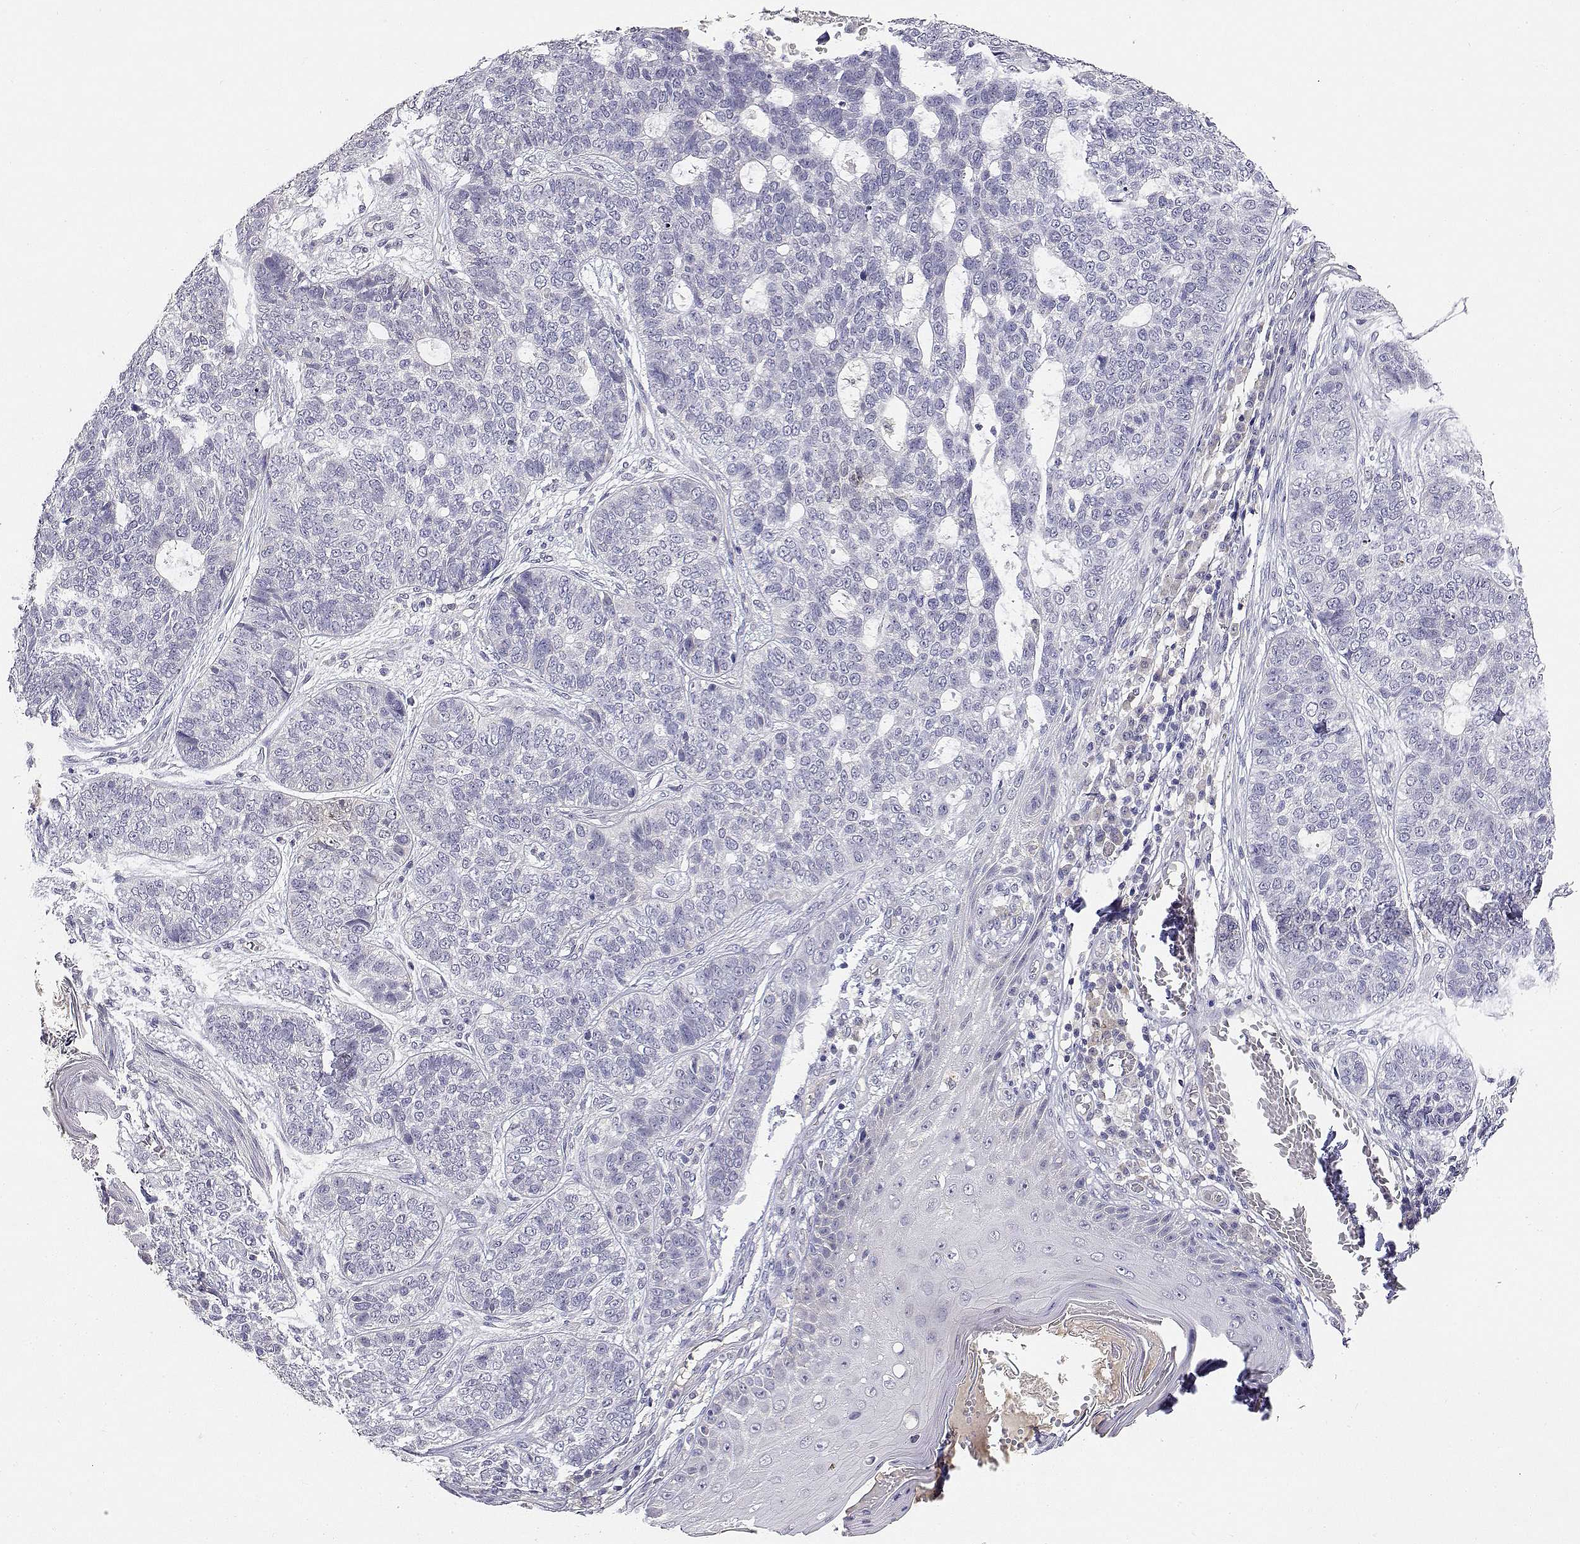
{"staining": {"intensity": "negative", "quantity": "none", "location": "none"}, "tissue": "skin cancer", "cell_type": "Tumor cells", "image_type": "cancer", "snomed": [{"axis": "morphology", "description": "Basal cell carcinoma"}, {"axis": "topography", "description": "Skin"}], "caption": "Immunohistochemistry image of neoplastic tissue: basal cell carcinoma (skin) stained with DAB reveals no significant protein staining in tumor cells.", "gene": "ADA", "patient": {"sex": "female", "age": 69}}